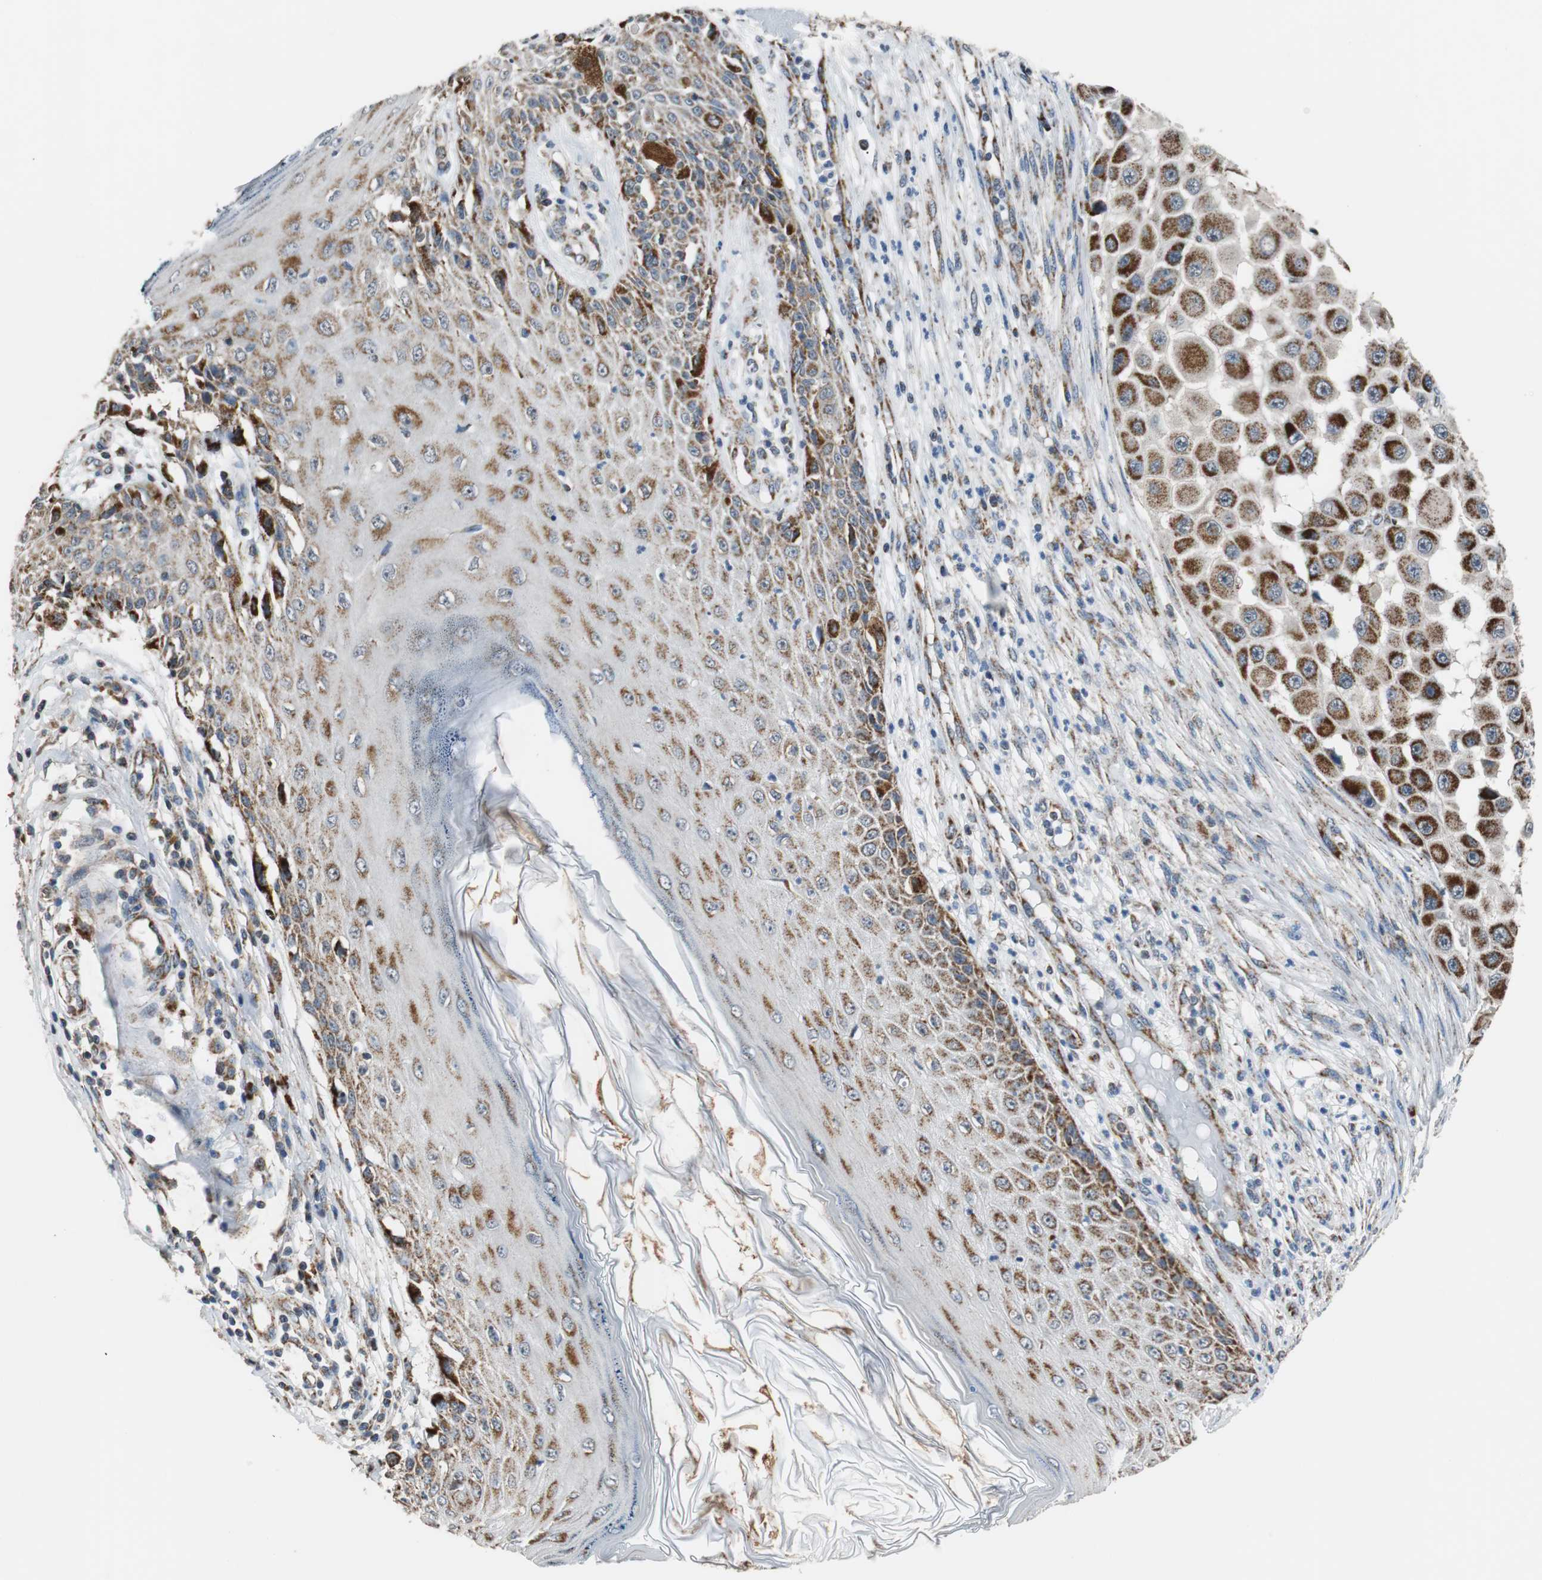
{"staining": {"intensity": "strong", "quantity": ">75%", "location": "cytoplasmic/membranous"}, "tissue": "melanoma", "cell_type": "Tumor cells", "image_type": "cancer", "snomed": [{"axis": "morphology", "description": "Malignant melanoma, NOS"}, {"axis": "topography", "description": "Skin"}], "caption": "Strong cytoplasmic/membranous expression is identified in approximately >75% of tumor cells in malignant melanoma.", "gene": "PITRM1", "patient": {"sex": "female", "age": 81}}